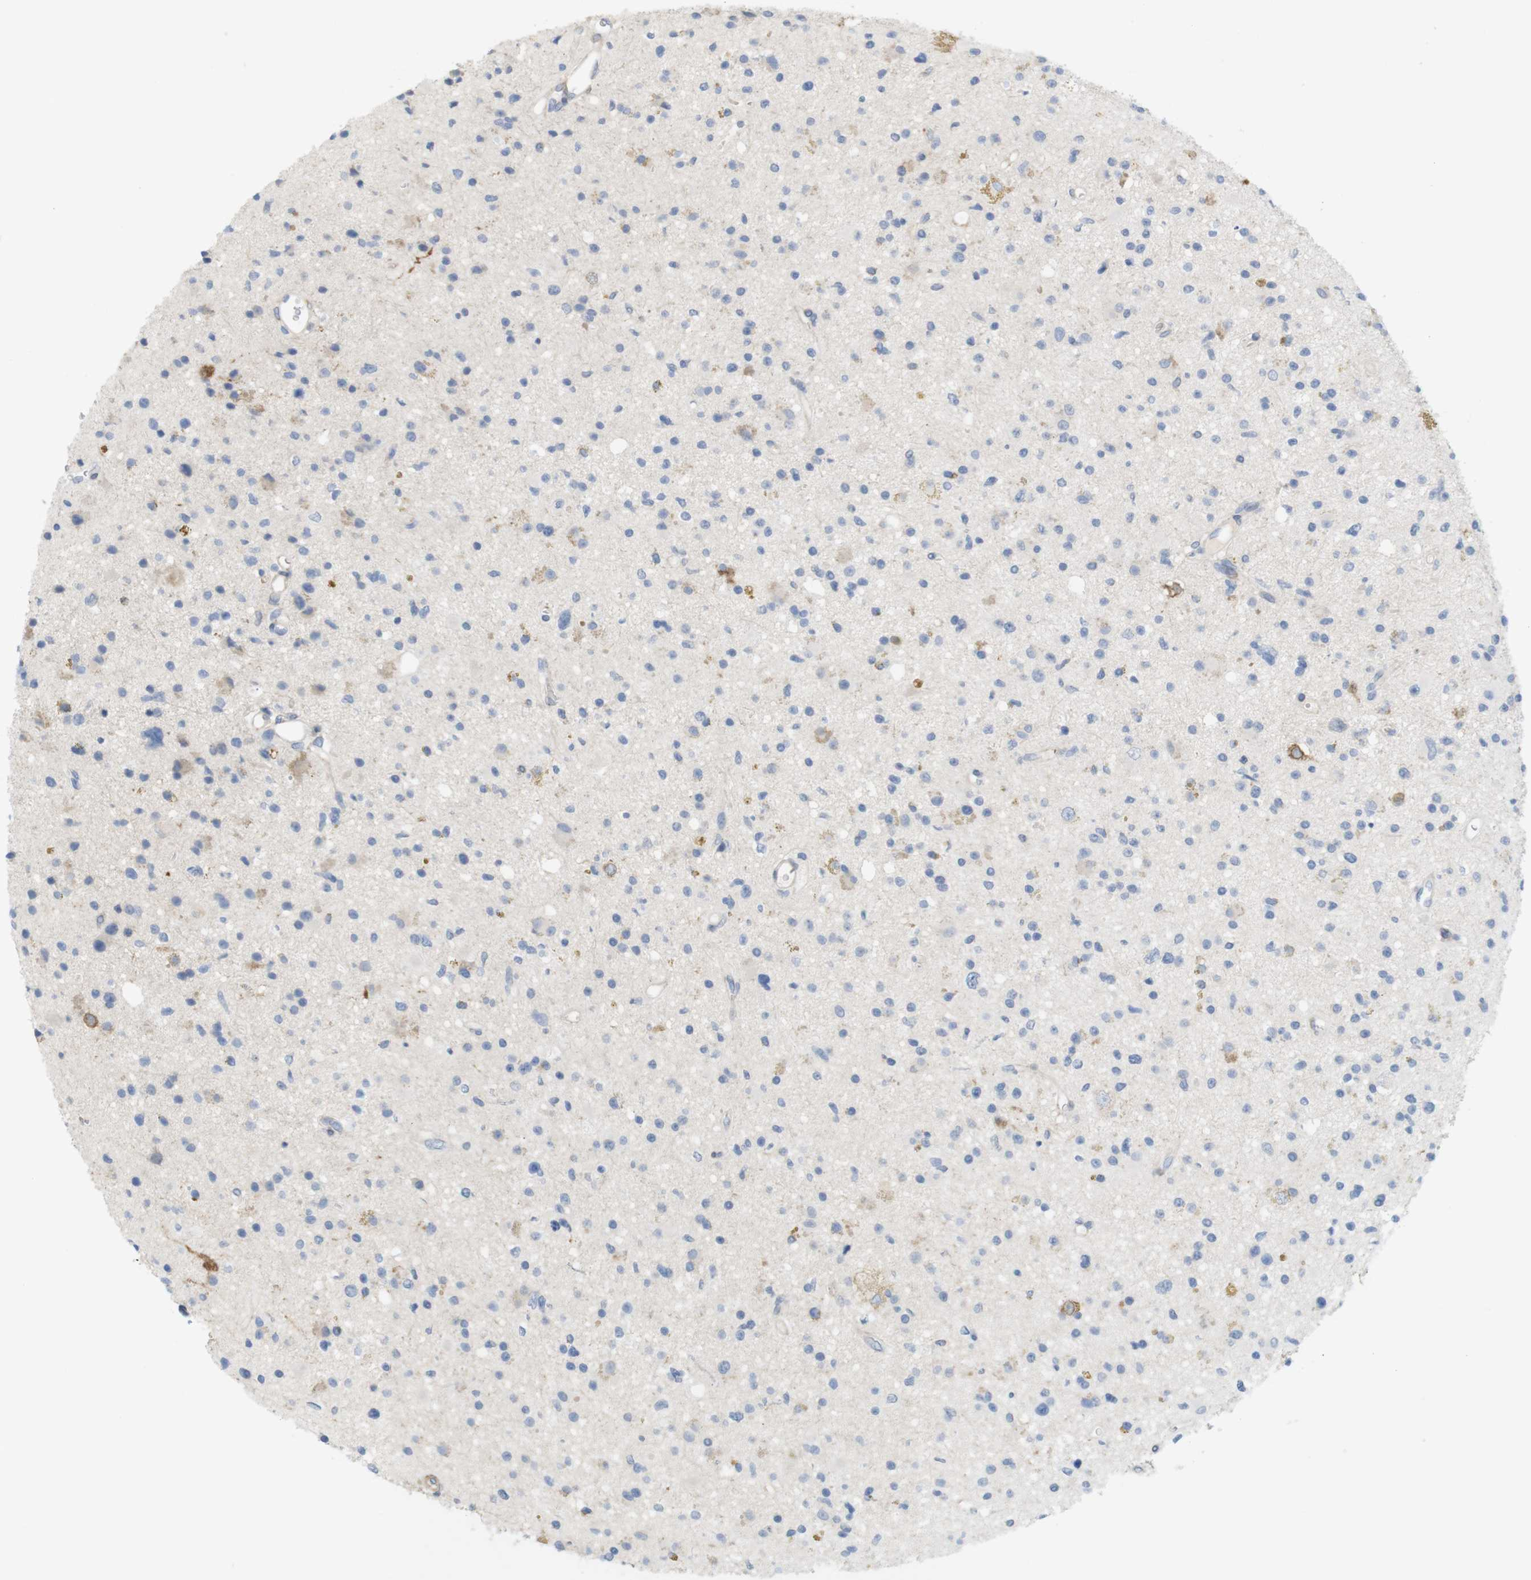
{"staining": {"intensity": "negative", "quantity": "none", "location": "none"}, "tissue": "glioma", "cell_type": "Tumor cells", "image_type": "cancer", "snomed": [{"axis": "morphology", "description": "Glioma, malignant, High grade"}, {"axis": "topography", "description": "Brain"}], "caption": "Tumor cells show no significant staining in glioma.", "gene": "ITPR1", "patient": {"sex": "male", "age": 33}}